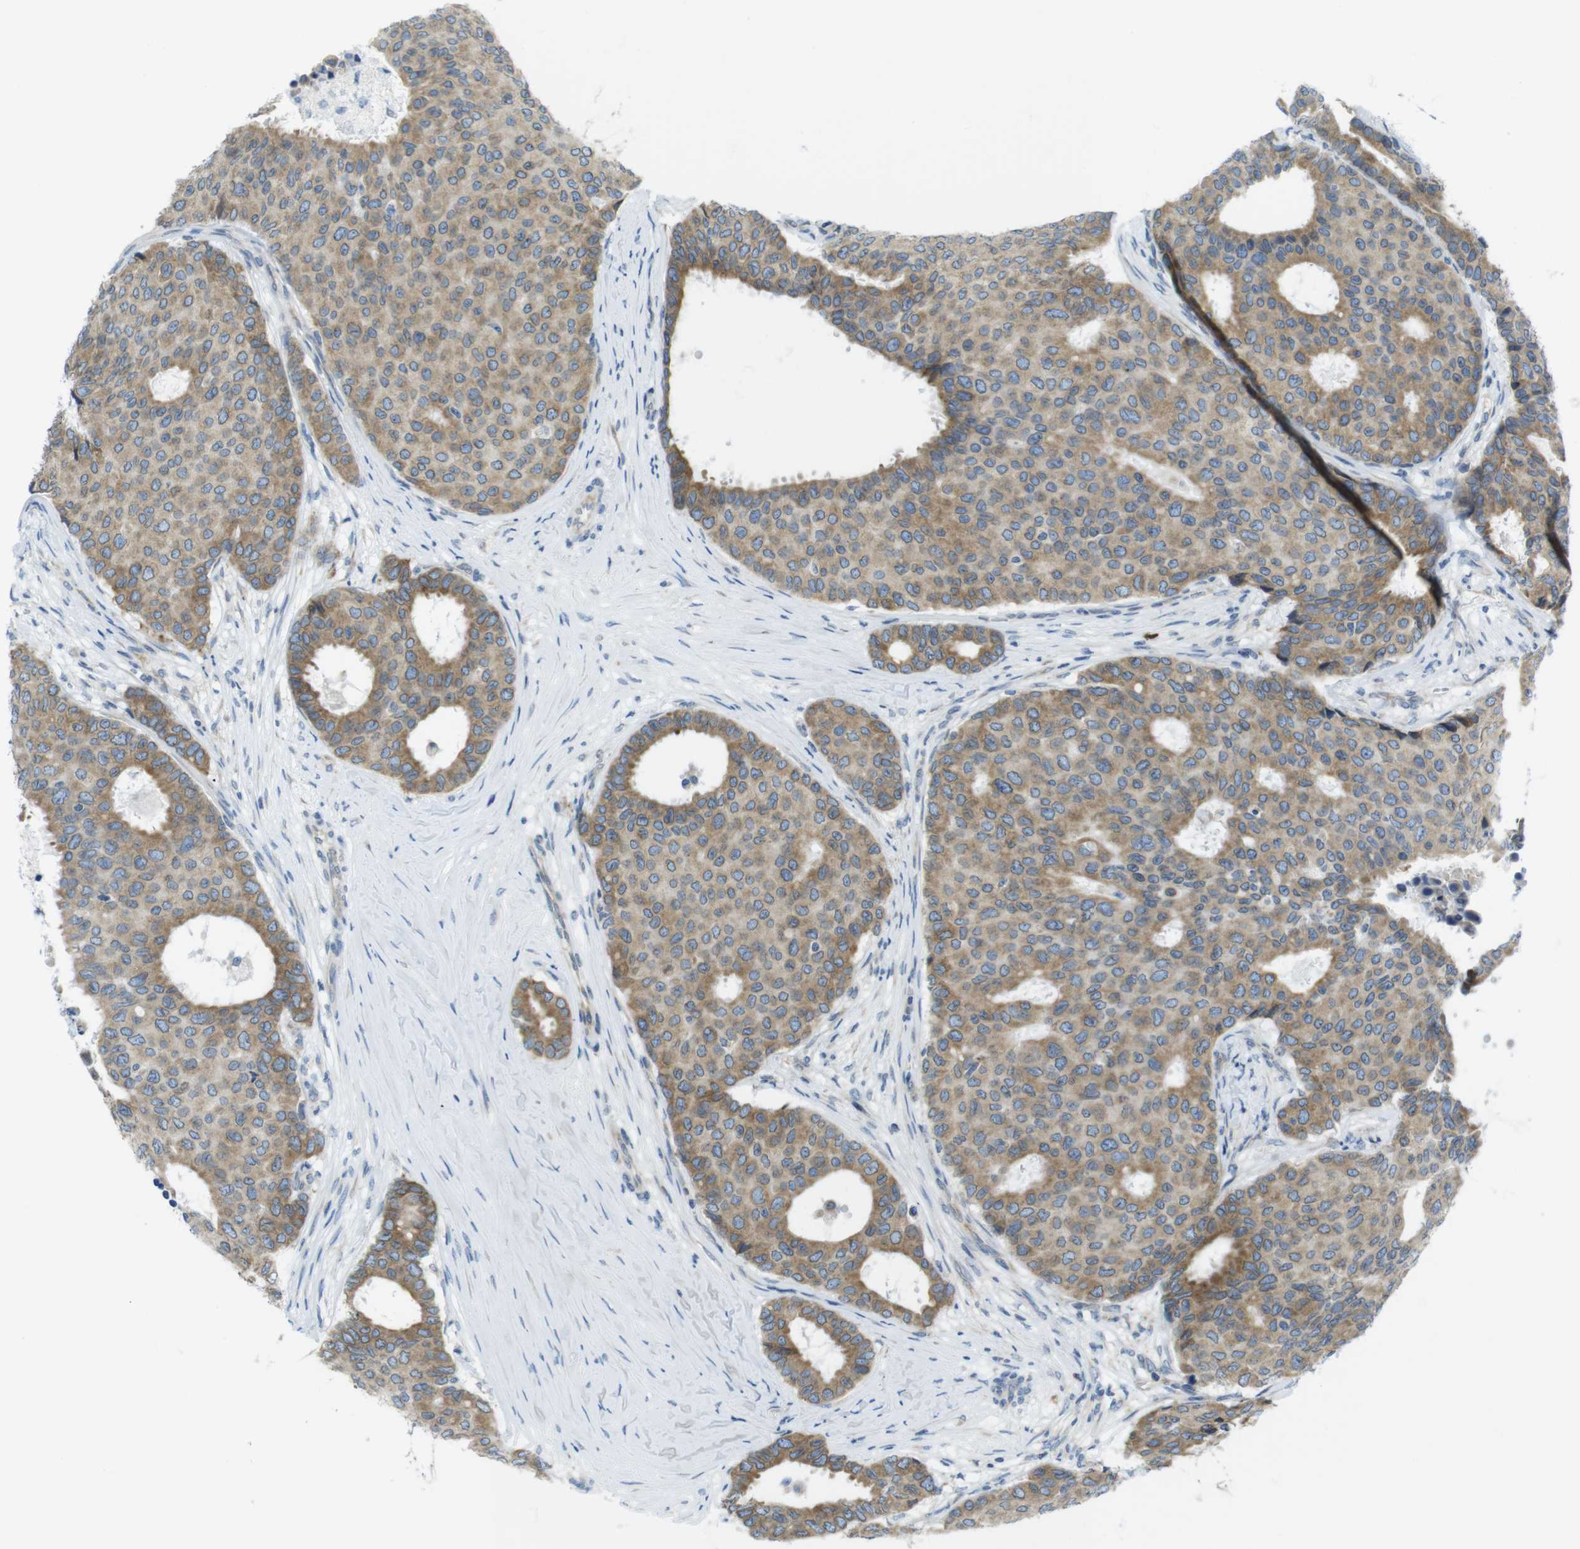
{"staining": {"intensity": "moderate", "quantity": ">75%", "location": "cytoplasmic/membranous"}, "tissue": "breast cancer", "cell_type": "Tumor cells", "image_type": "cancer", "snomed": [{"axis": "morphology", "description": "Duct carcinoma"}, {"axis": "topography", "description": "Breast"}], "caption": "A photomicrograph showing moderate cytoplasmic/membranous positivity in approximately >75% of tumor cells in breast cancer, as visualized by brown immunohistochemical staining.", "gene": "CLPTM1L", "patient": {"sex": "female", "age": 75}}